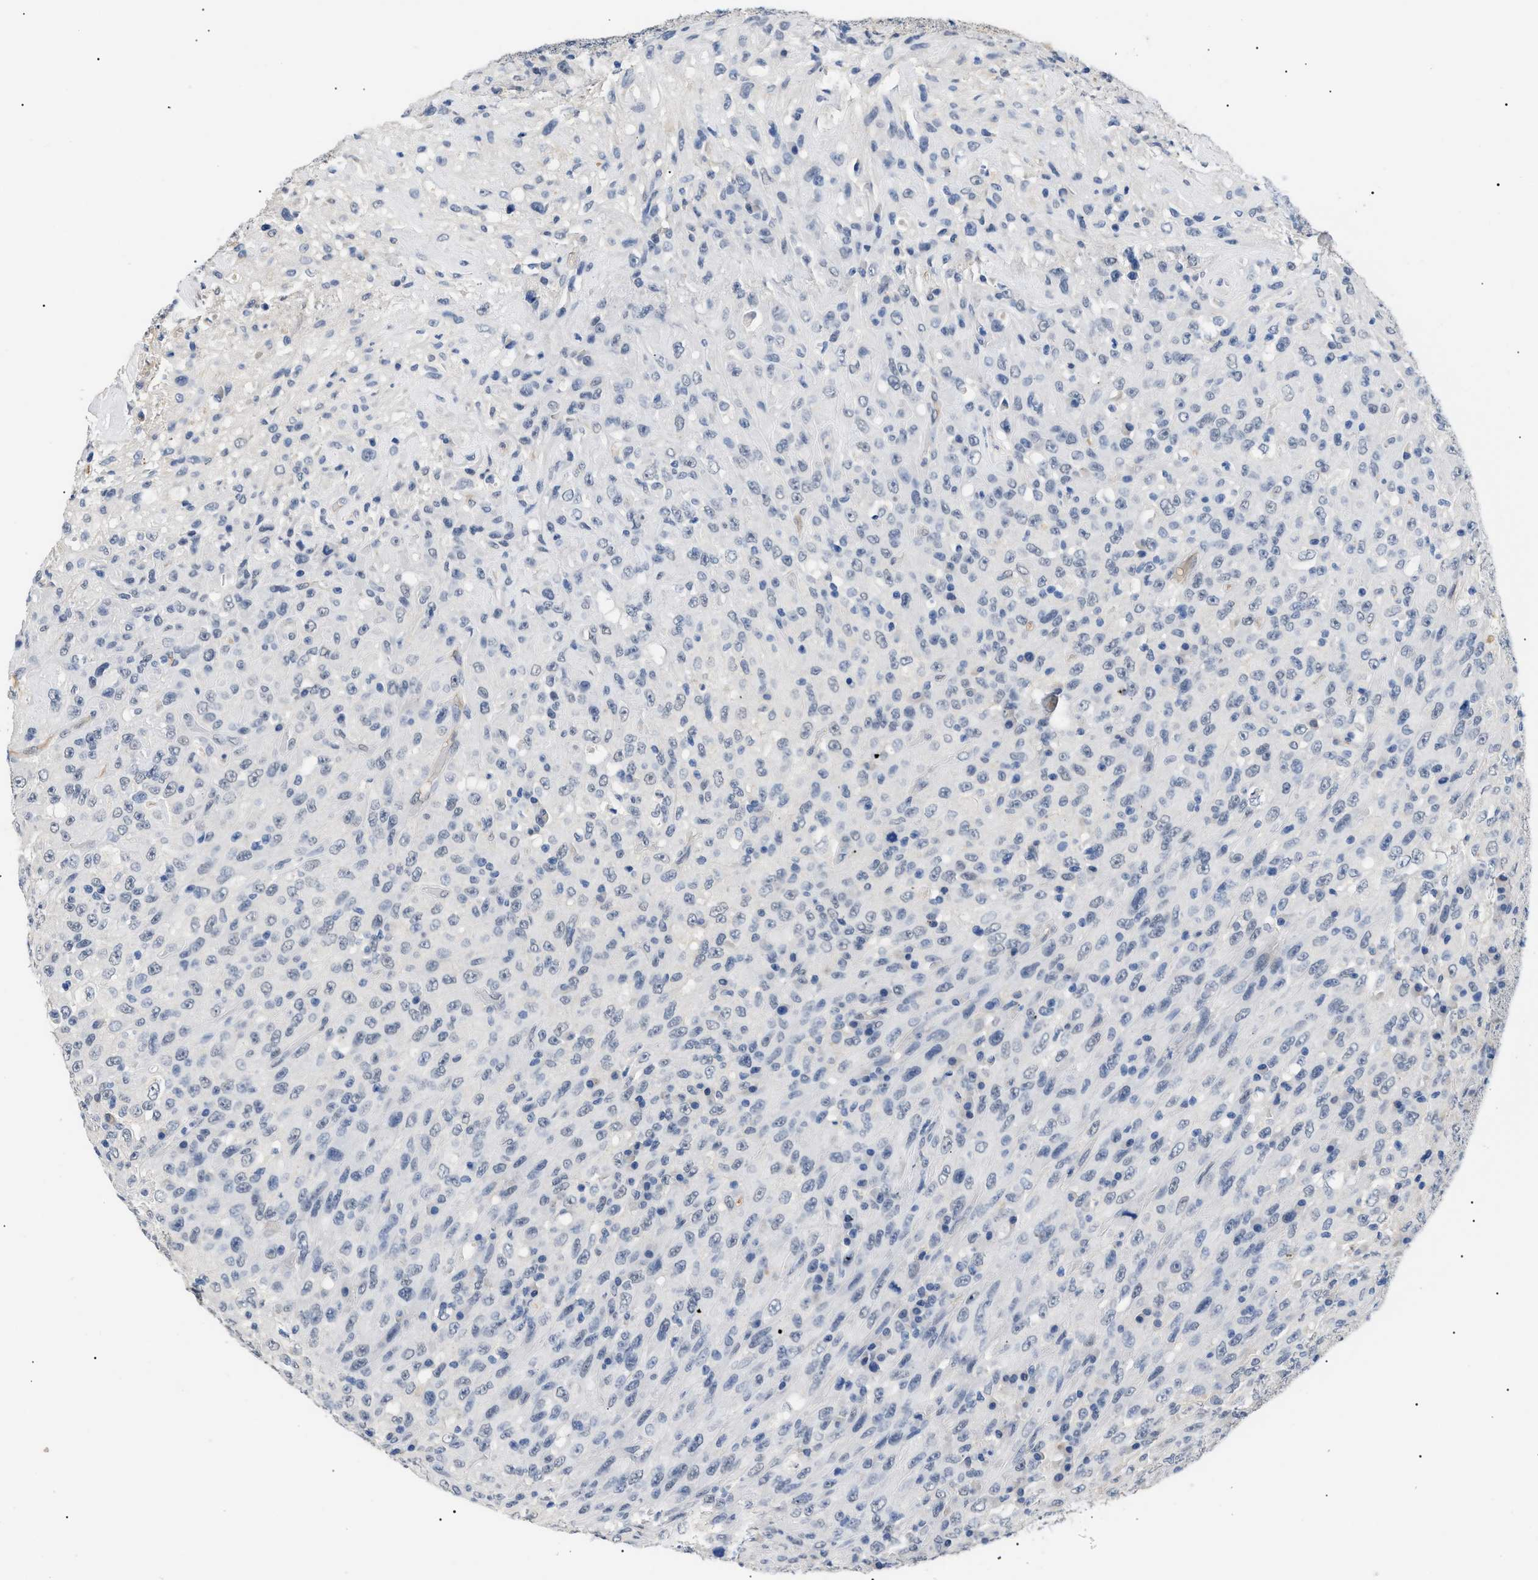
{"staining": {"intensity": "negative", "quantity": "none", "location": "none"}, "tissue": "urothelial cancer", "cell_type": "Tumor cells", "image_type": "cancer", "snomed": [{"axis": "morphology", "description": "Urothelial carcinoma, High grade"}, {"axis": "topography", "description": "Urinary bladder"}], "caption": "DAB (3,3'-diaminobenzidine) immunohistochemical staining of human urothelial cancer displays no significant positivity in tumor cells.", "gene": "PRRT2", "patient": {"sex": "male", "age": 66}}